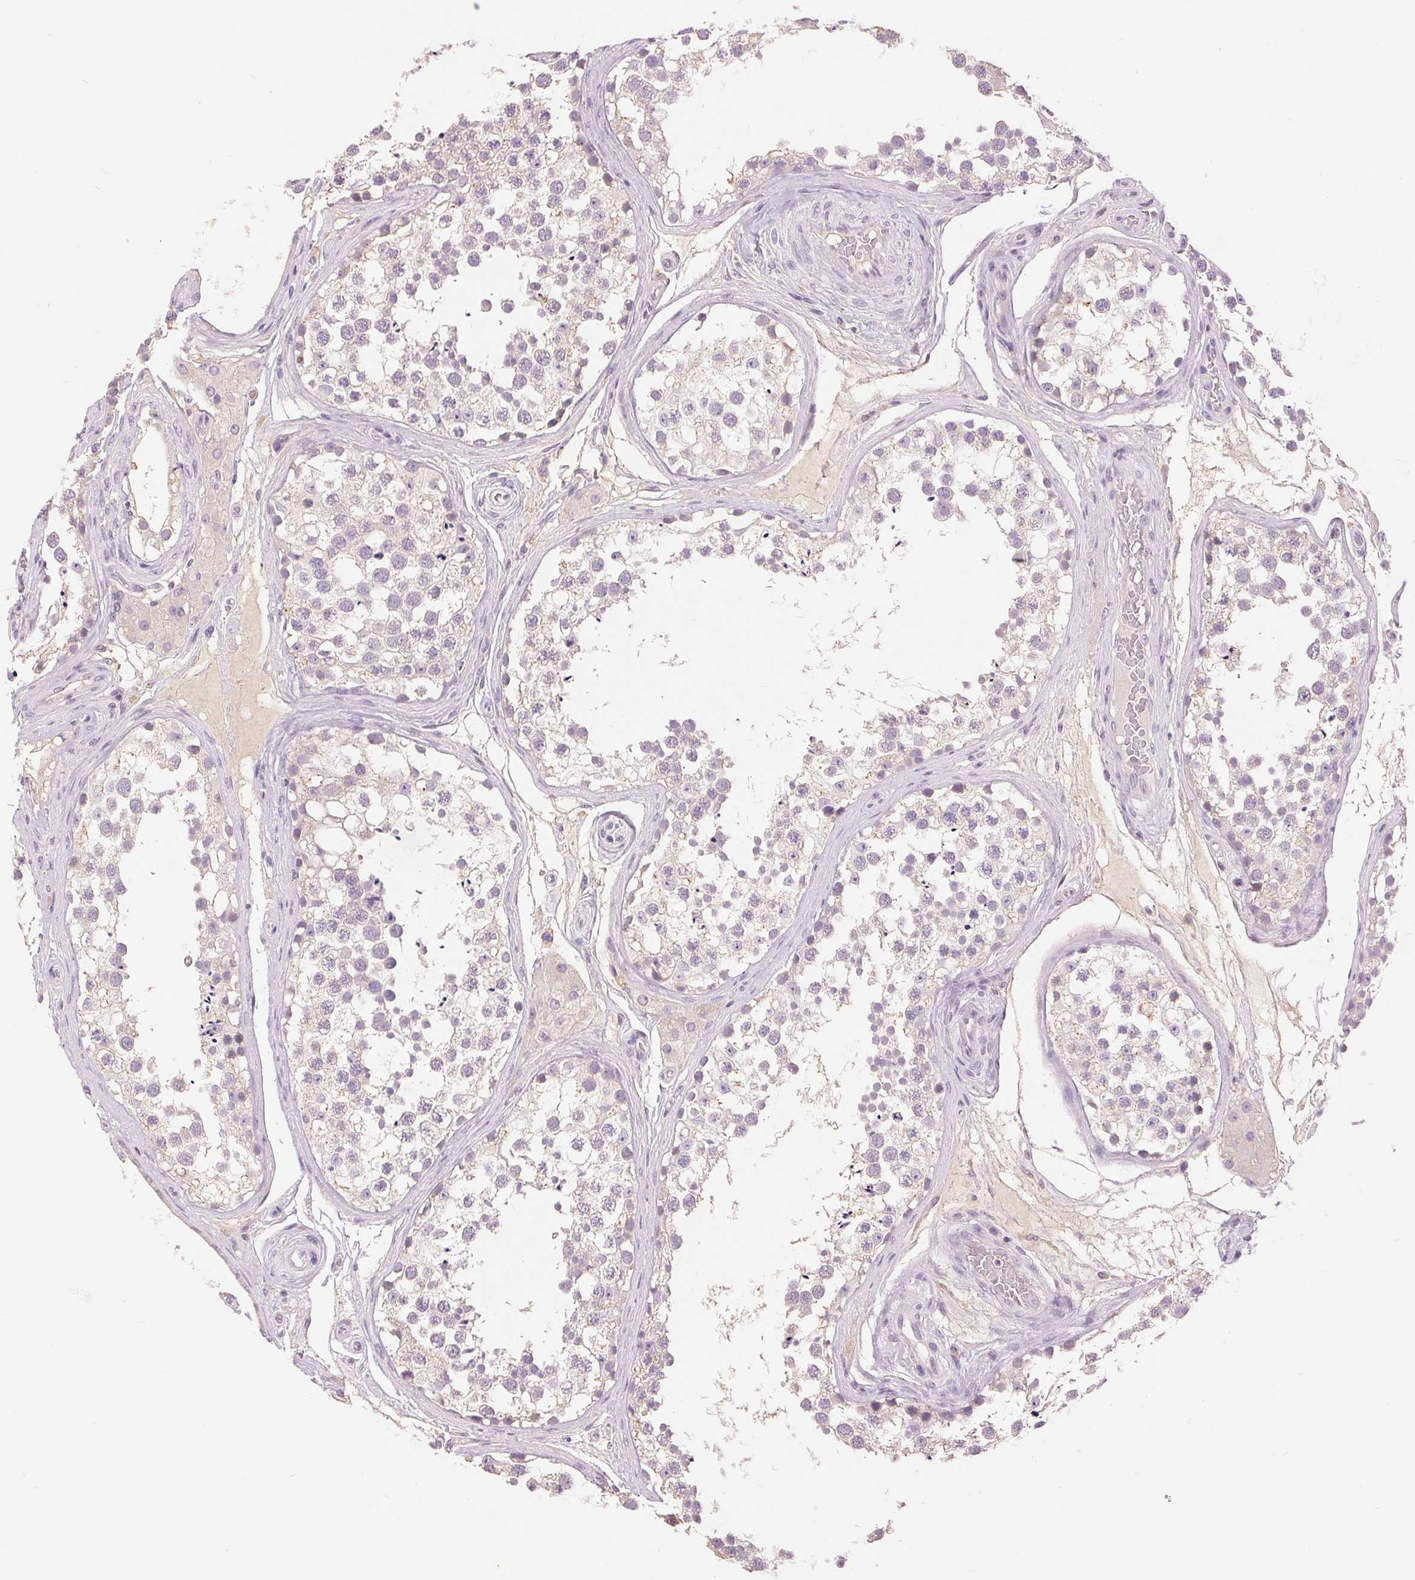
{"staining": {"intensity": "negative", "quantity": "none", "location": "none"}, "tissue": "testis", "cell_type": "Cells in seminiferous ducts", "image_type": "normal", "snomed": [{"axis": "morphology", "description": "Normal tissue, NOS"}, {"axis": "morphology", "description": "Seminoma, NOS"}, {"axis": "topography", "description": "Testis"}], "caption": "Immunohistochemical staining of benign human testis exhibits no significant positivity in cells in seminiferous ducts.", "gene": "FXYD4", "patient": {"sex": "male", "age": 65}}